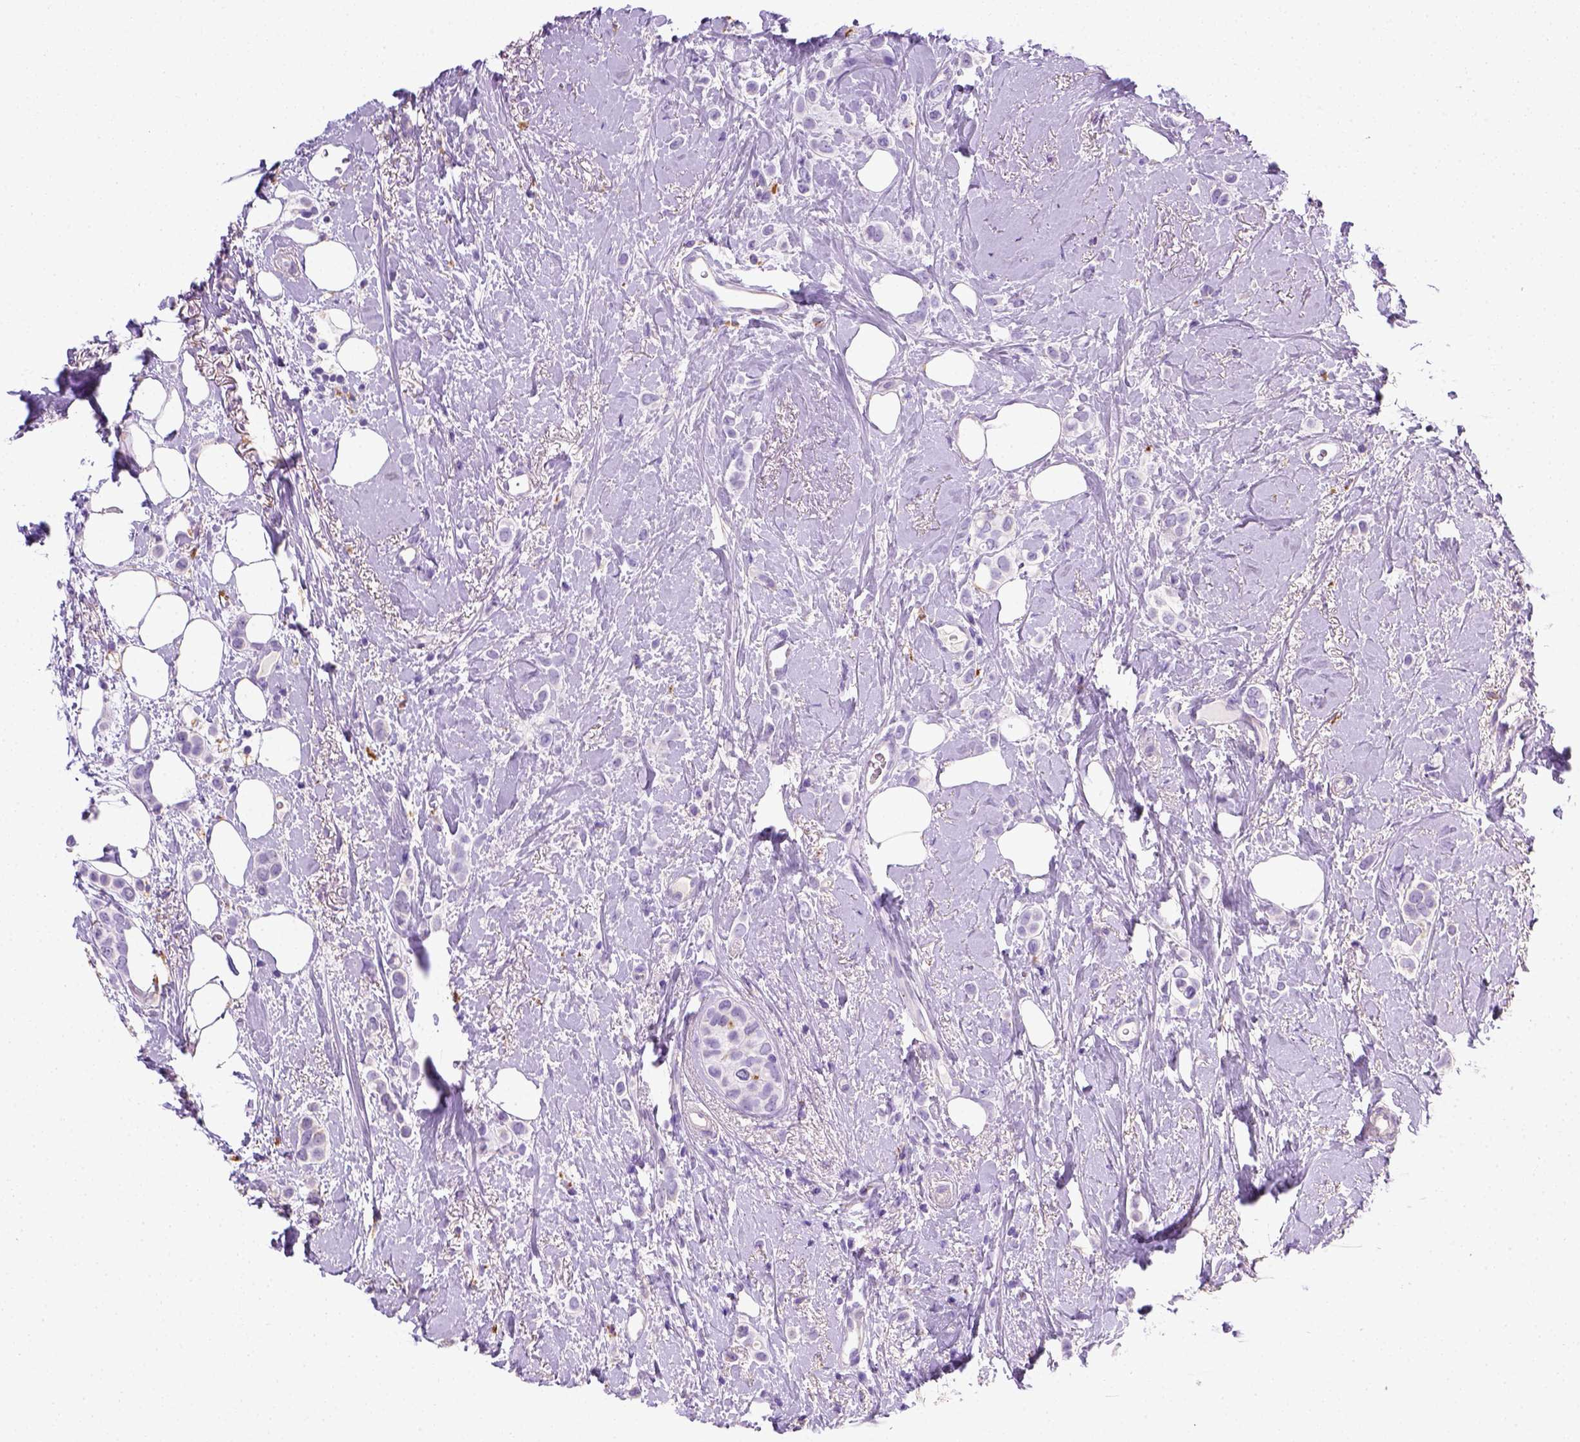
{"staining": {"intensity": "negative", "quantity": "none", "location": "none"}, "tissue": "breast cancer", "cell_type": "Tumor cells", "image_type": "cancer", "snomed": [{"axis": "morphology", "description": "Lobular carcinoma"}, {"axis": "topography", "description": "Breast"}], "caption": "The IHC image has no significant positivity in tumor cells of lobular carcinoma (breast) tissue. (IHC, brightfield microscopy, high magnification).", "gene": "KRT71", "patient": {"sex": "female", "age": 66}}